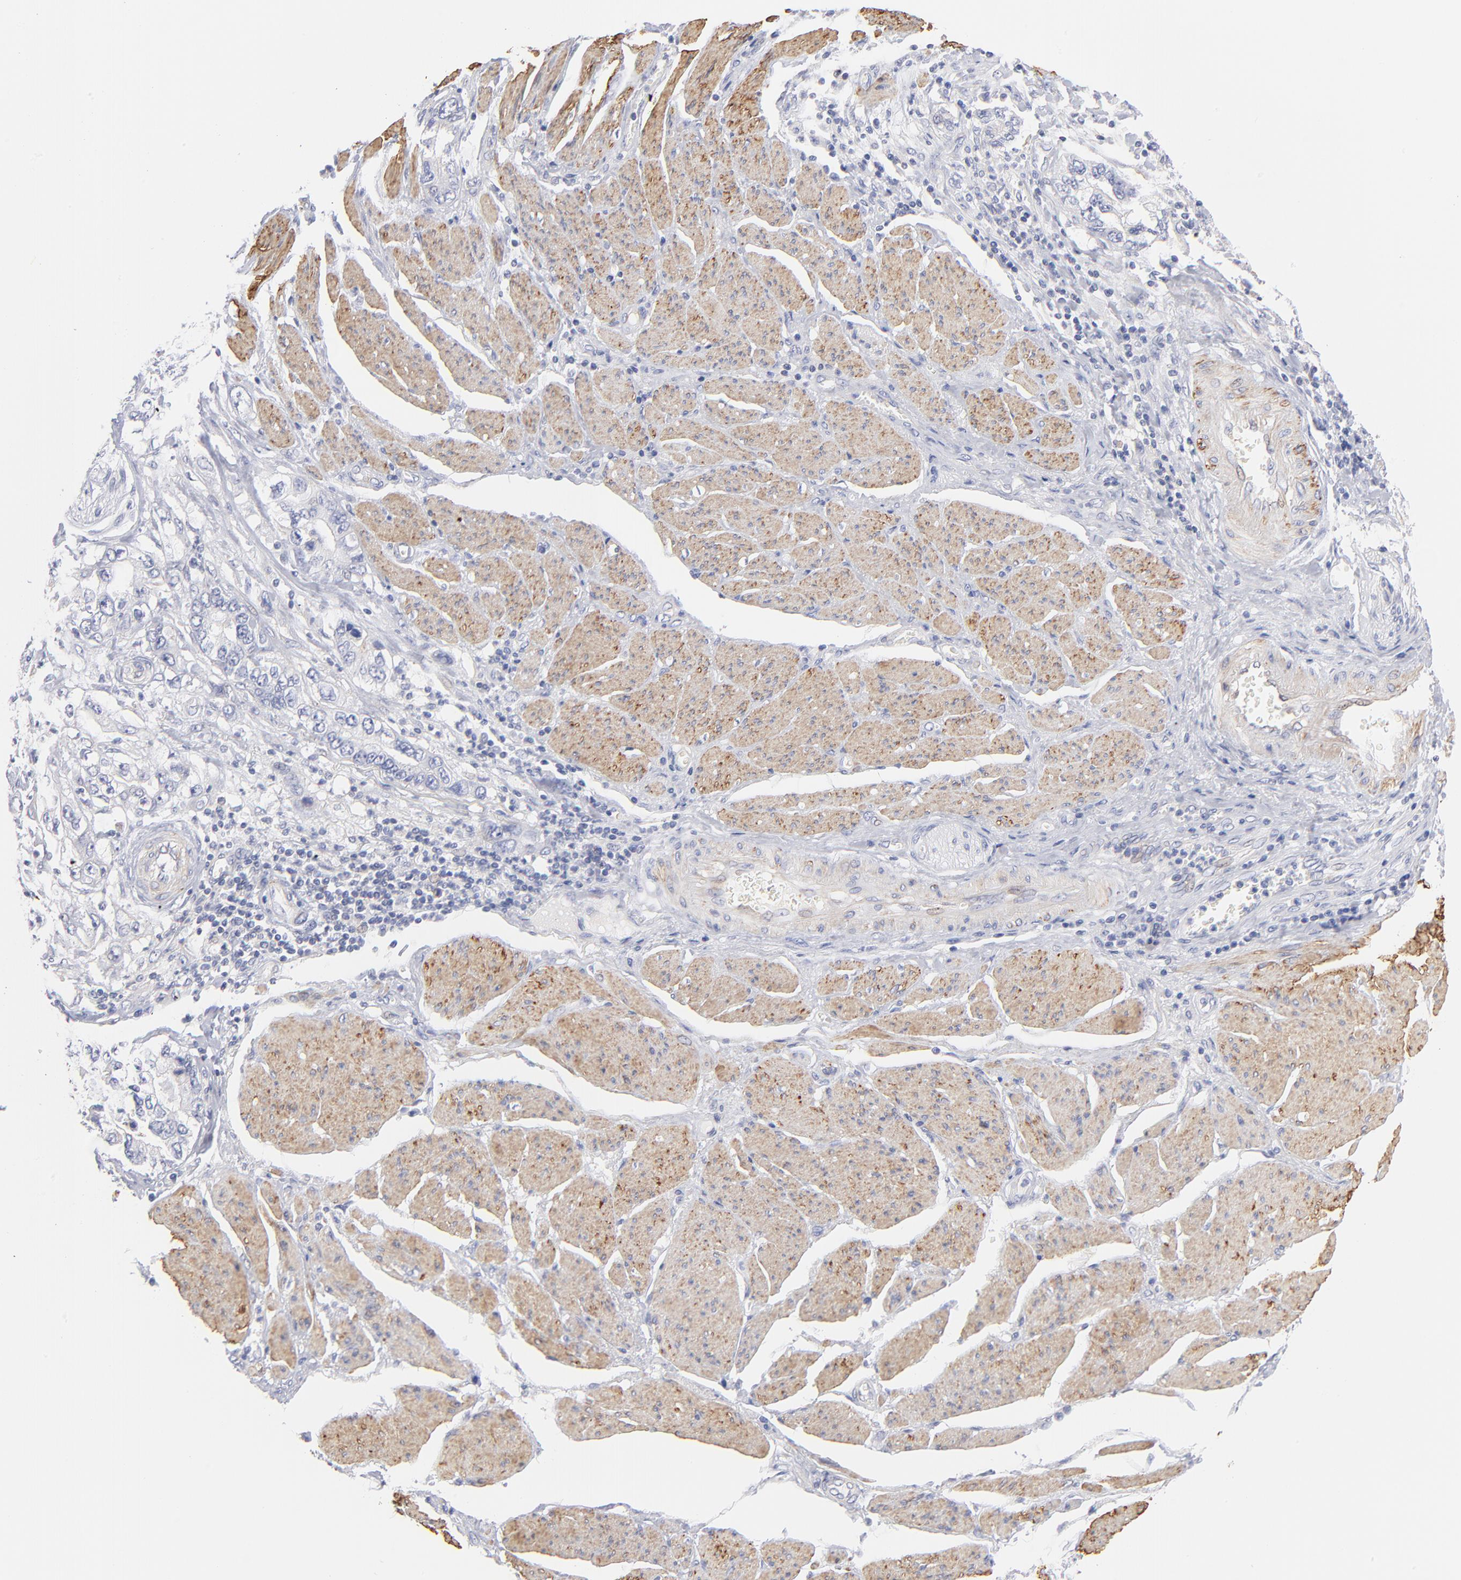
{"staining": {"intensity": "negative", "quantity": "none", "location": "none"}, "tissue": "stomach cancer", "cell_type": "Tumor cells", "image_type": "cancer", "snomed": [{"axis": "morphology", "description": "Adenocarcinoma, NOS"}, {"axis": "topography", "description": "Pancreas"}, {"axis": "topography", "description": "Stomach, upper"}], "caption": "Immunohistochemistry (IHC) photomicrograph of neoplastic tissue: stomach cancer (adenocarcinoma) stained with DAB (3,3'-diaminobenzidine) demonstrates no significant protein positivity in tumor cells.", "gene": "ACTA2", "patient": {"sex": "male", "age": 77}}